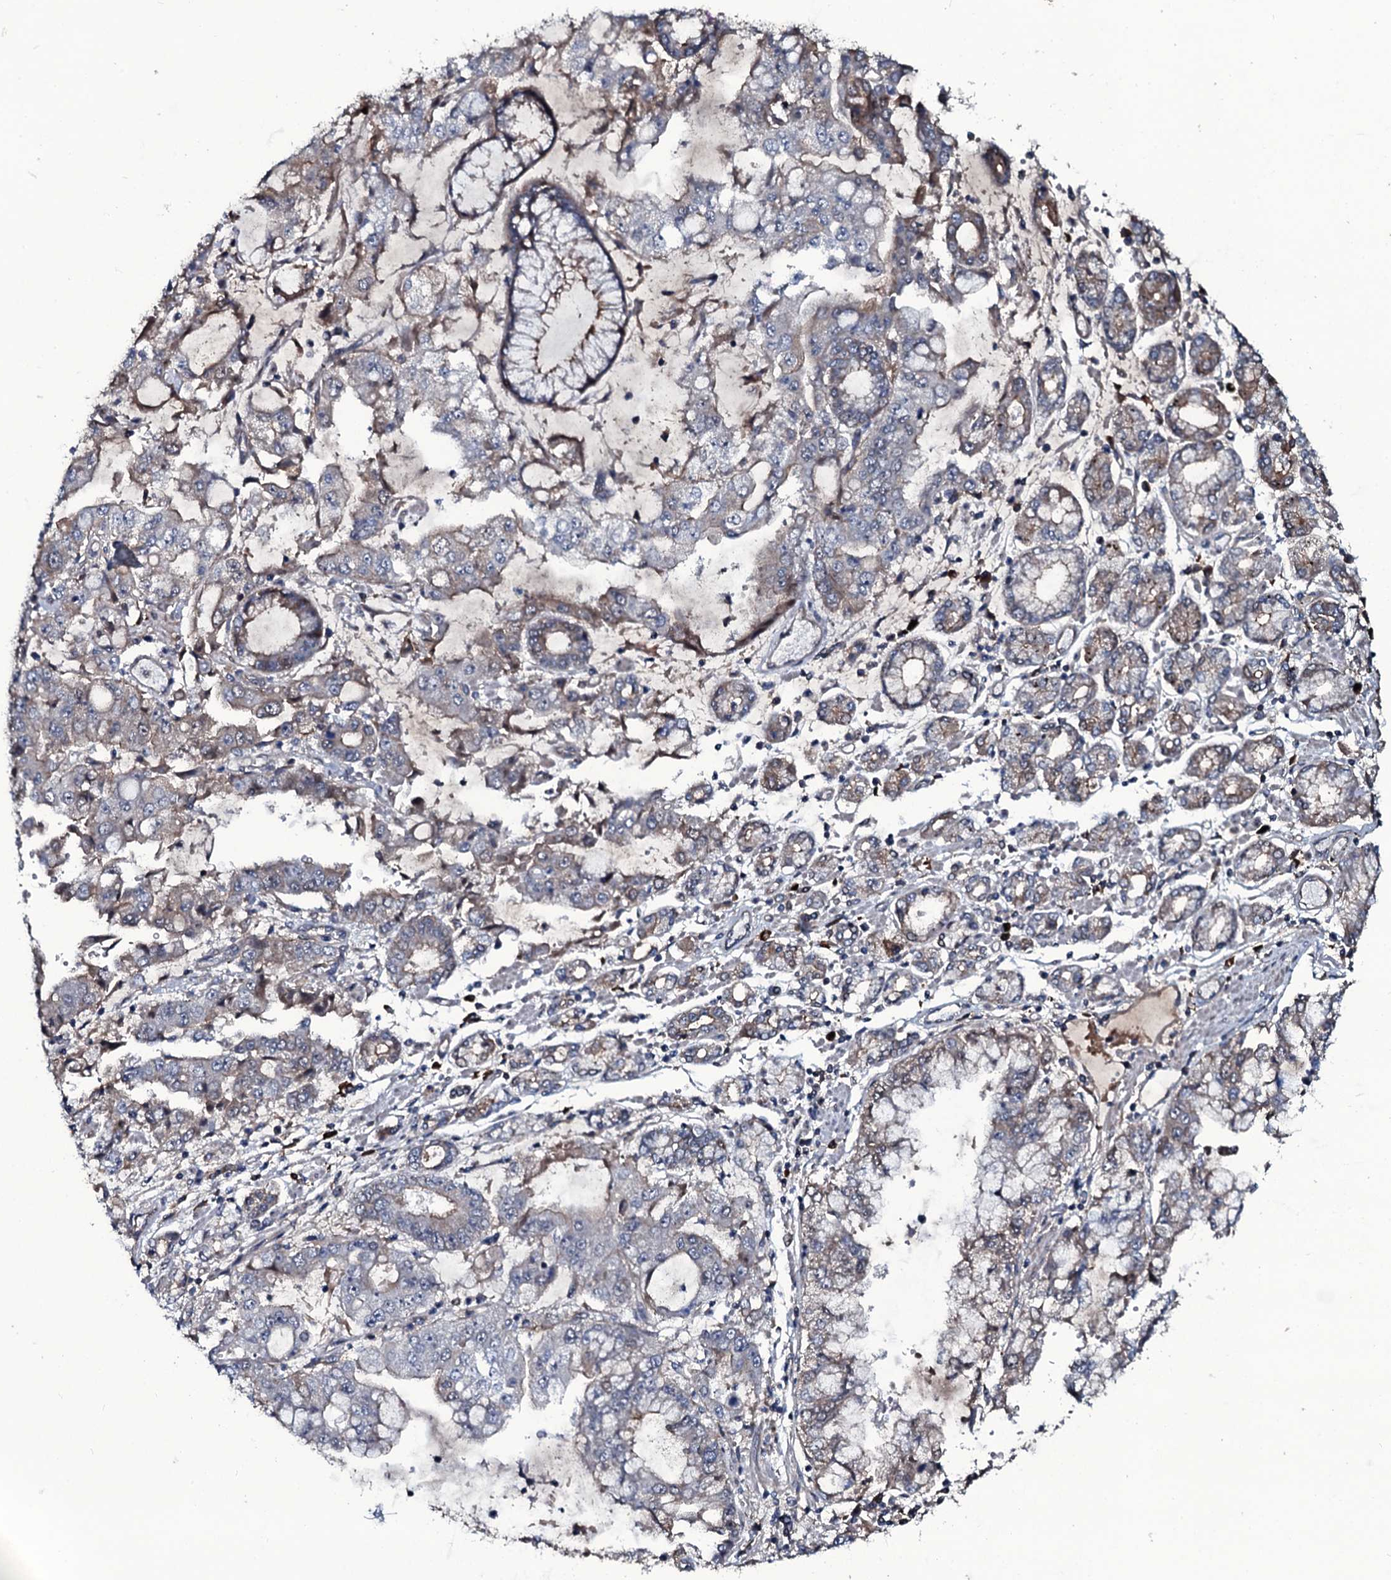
{"staining": {"intensity": "weak", "quantity": "<25%", "location": "cytoplasmic/membranous,nuclear"}, "tissue": "stomach cancer", "cell_type": "Tumor cells", "image_type": "cancer", "snomed": [{"axis": "morphology", "description": "Adenocarcinoma, NOS"}, {"axis": "topography", "description": "Stomach"}], "caption": "The micrograph demonstrates no significant staining in tumor cells of stomach cancer (adenocarcinoma). The staining was performed using DAB (3,3'-diaminobenzidine) to visualize the protein expression in brown, while the nuclei were stained in blue with hematoxylin (Magnification: 20x).", "gene": "LYG2", "patient": {"sex": "male", "age": 76}}